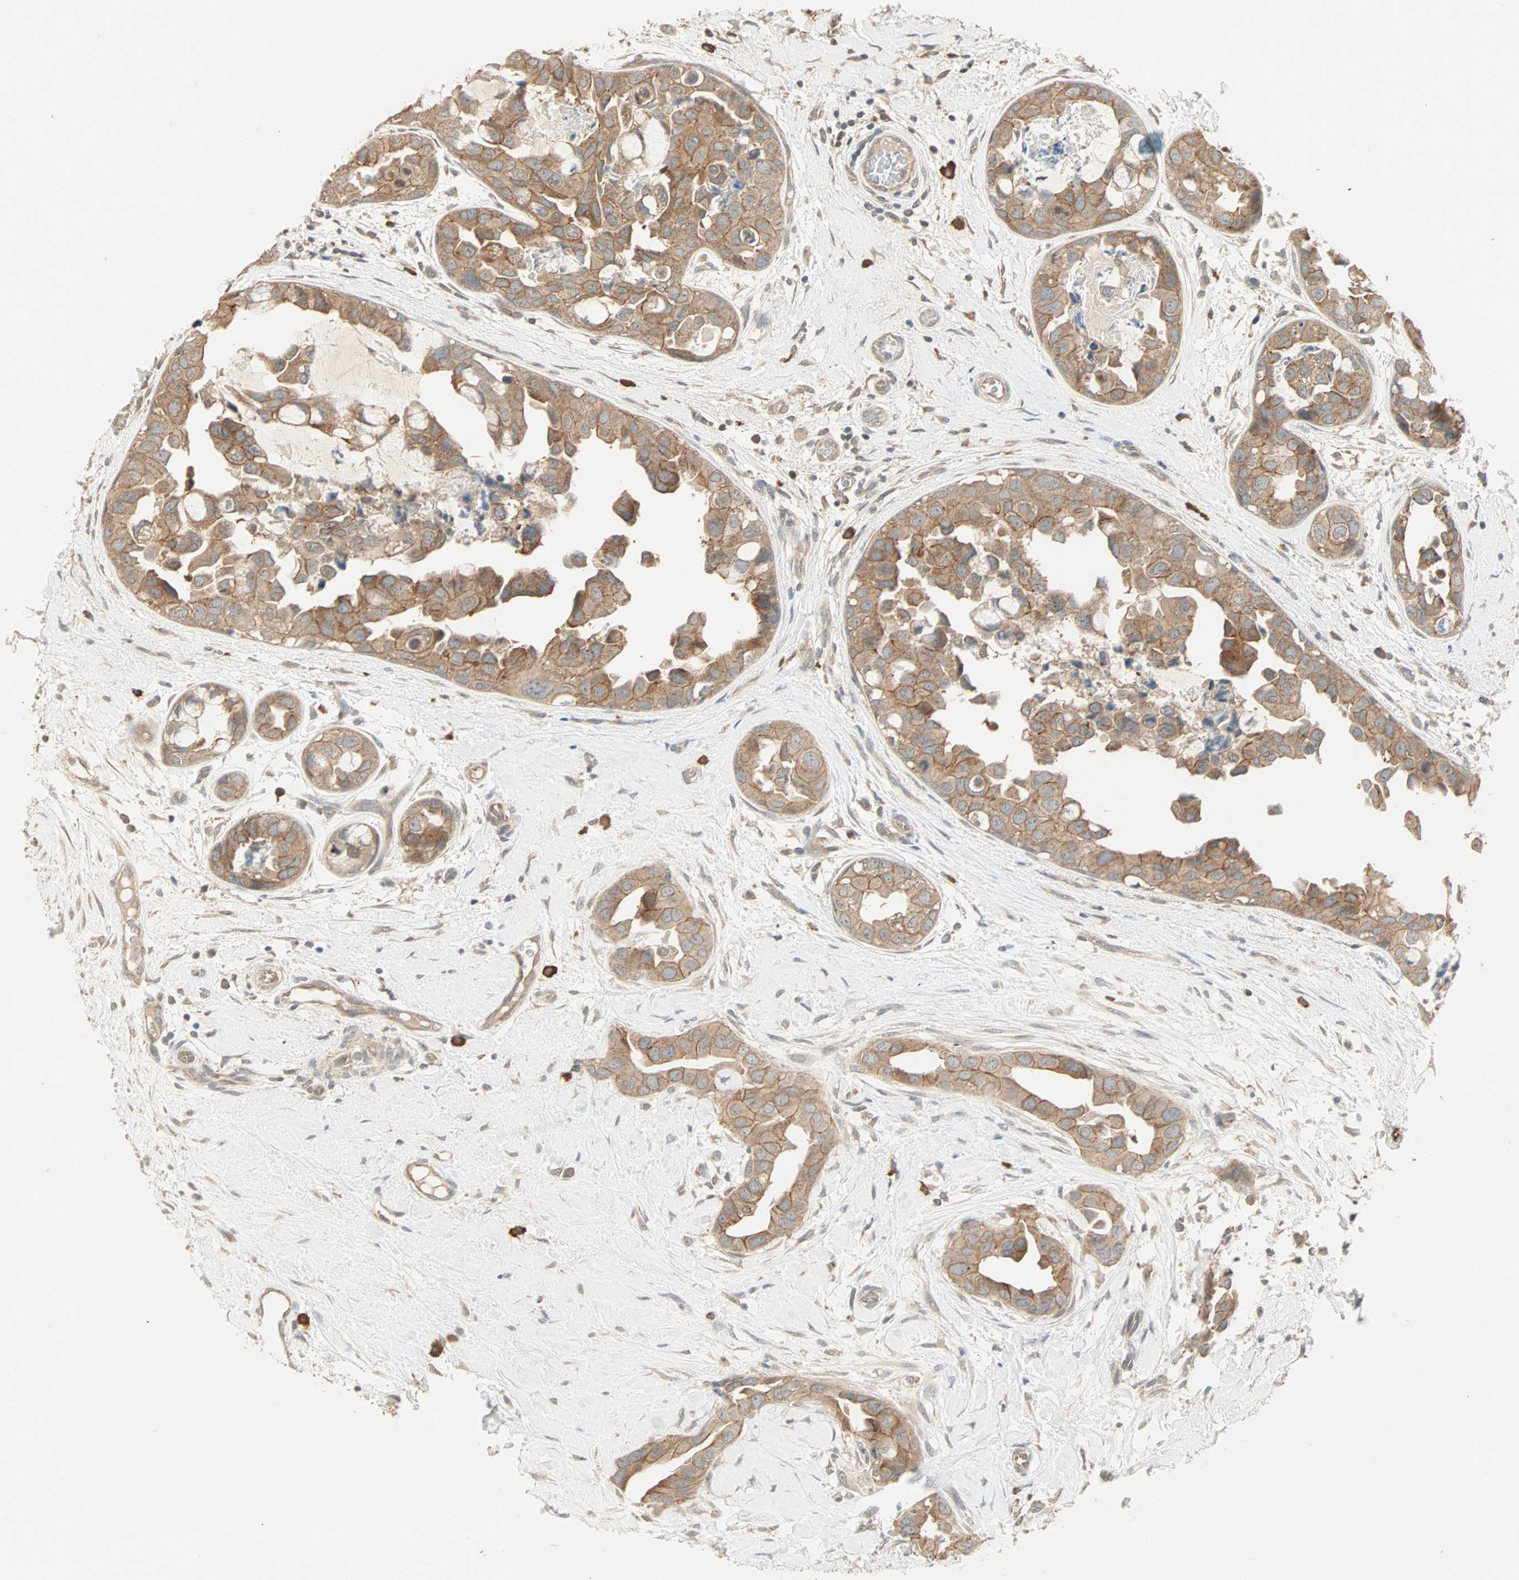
{"staining": {"intensity": "moderate", "quantity": ">75%", "location": "cytoplasmic/membranous"}, "tissue": "breast cancer", "cell_type": "Tumor cells", "image_type": "cancer", "snomed": [{"axis": "morphology", "description": "Duct carcinoma"}, {"axis": "topography", "description": "Breast"}], "caption": "Protein expression analysis of breast cancer displays moderate cytoplasmic/membranous expression in about >75% of tumor cells.", "gene": "TTF2", "patient": {"sex": "female", "age": 40}}